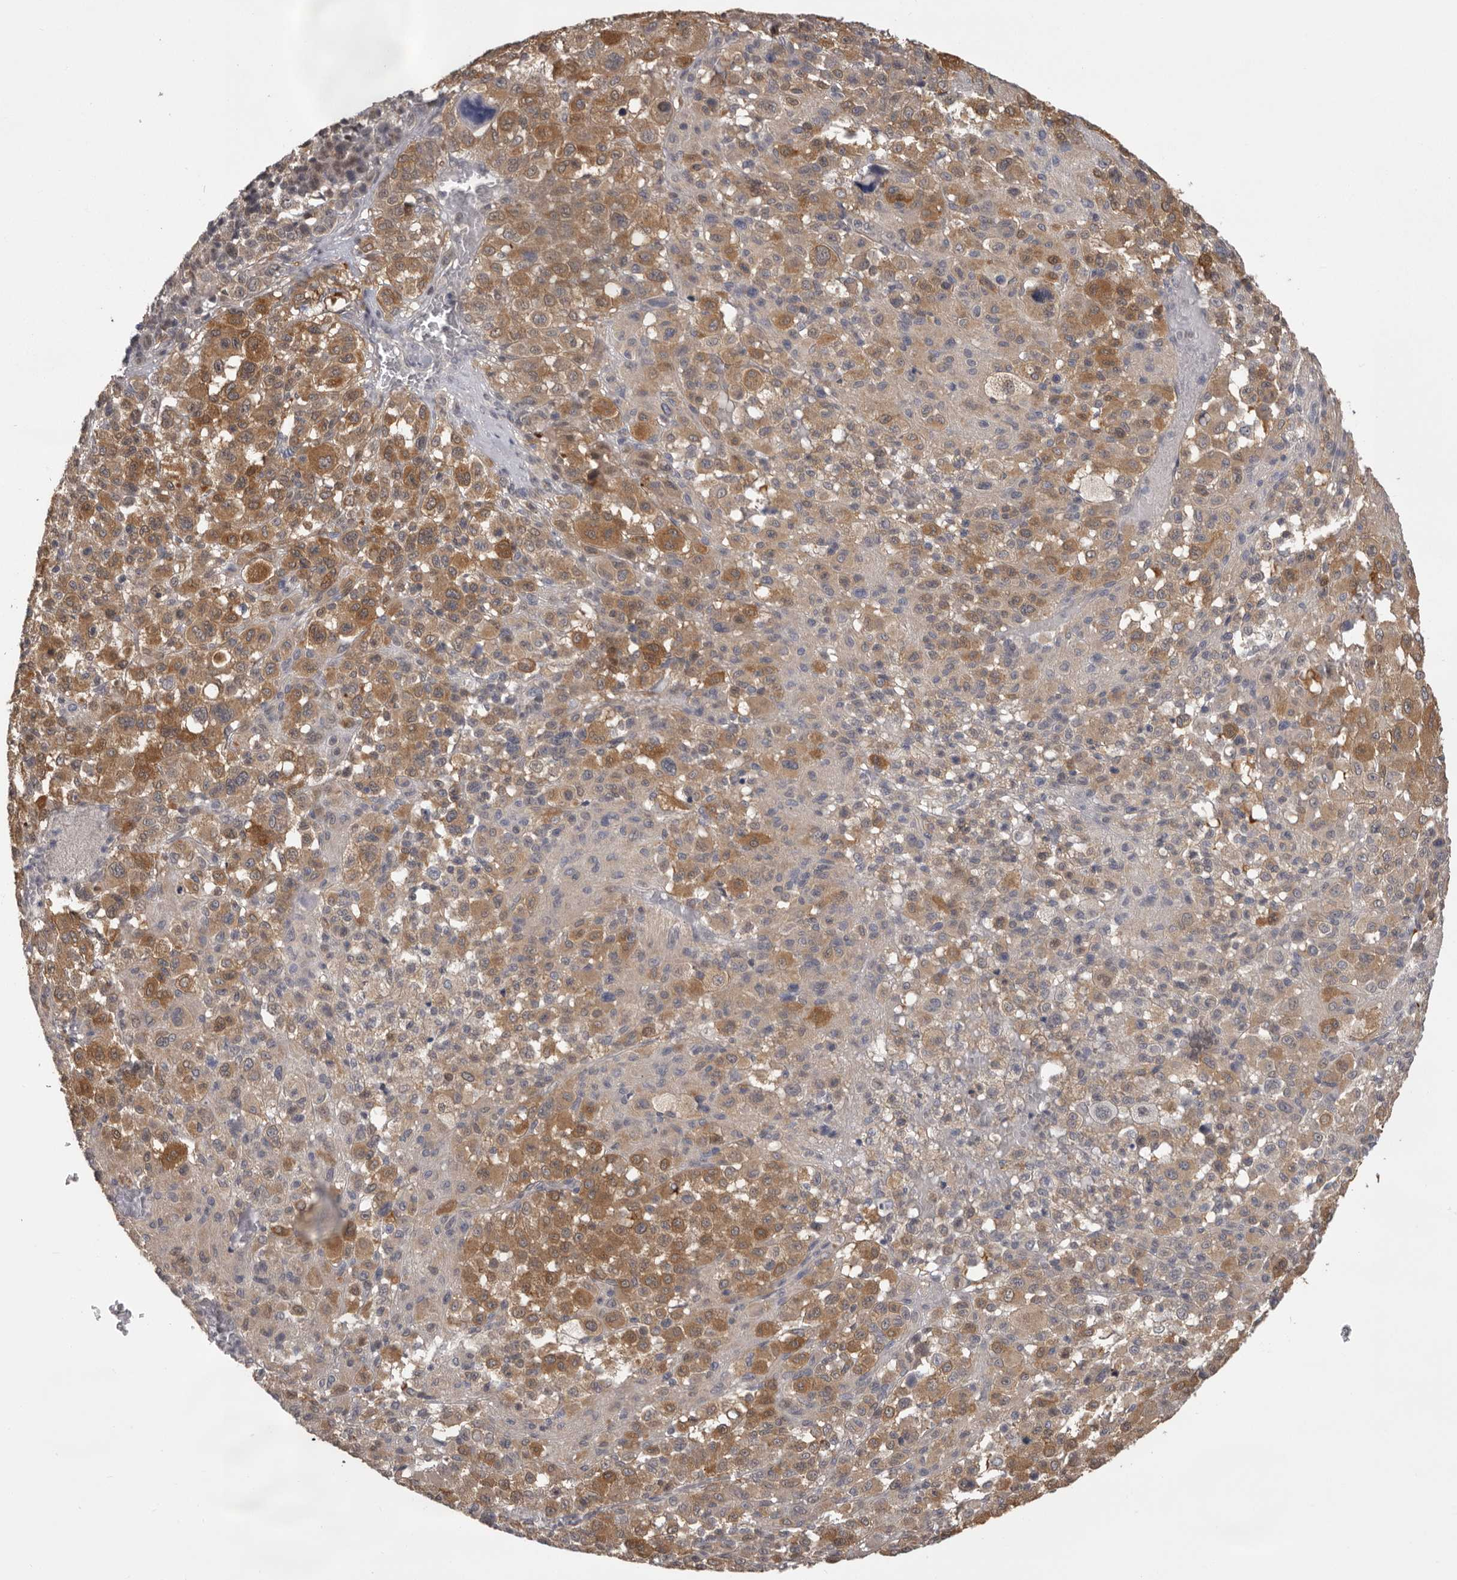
{"staining": {"intensity": "moderate", "quantity": "25%-75%", "location": "cytoplasmic/membranous"}, "tissue": "melanoma", "cell_type": "Tumor cells", "image_type": "cancer", "snomed": [{"axis": "morphology", "description": "Malignant melanoma, Metastatic site"}, {"axis": "topography", "description": "Skin"}], "caption": "This is an image of immunohistochemistry (IHC) staining of melanoma, which shows moderate expression in the cytoplasmic/membranous of tumor cells.", "gene": "MDH1", "patient": {"sex": "female", "age": 74}}